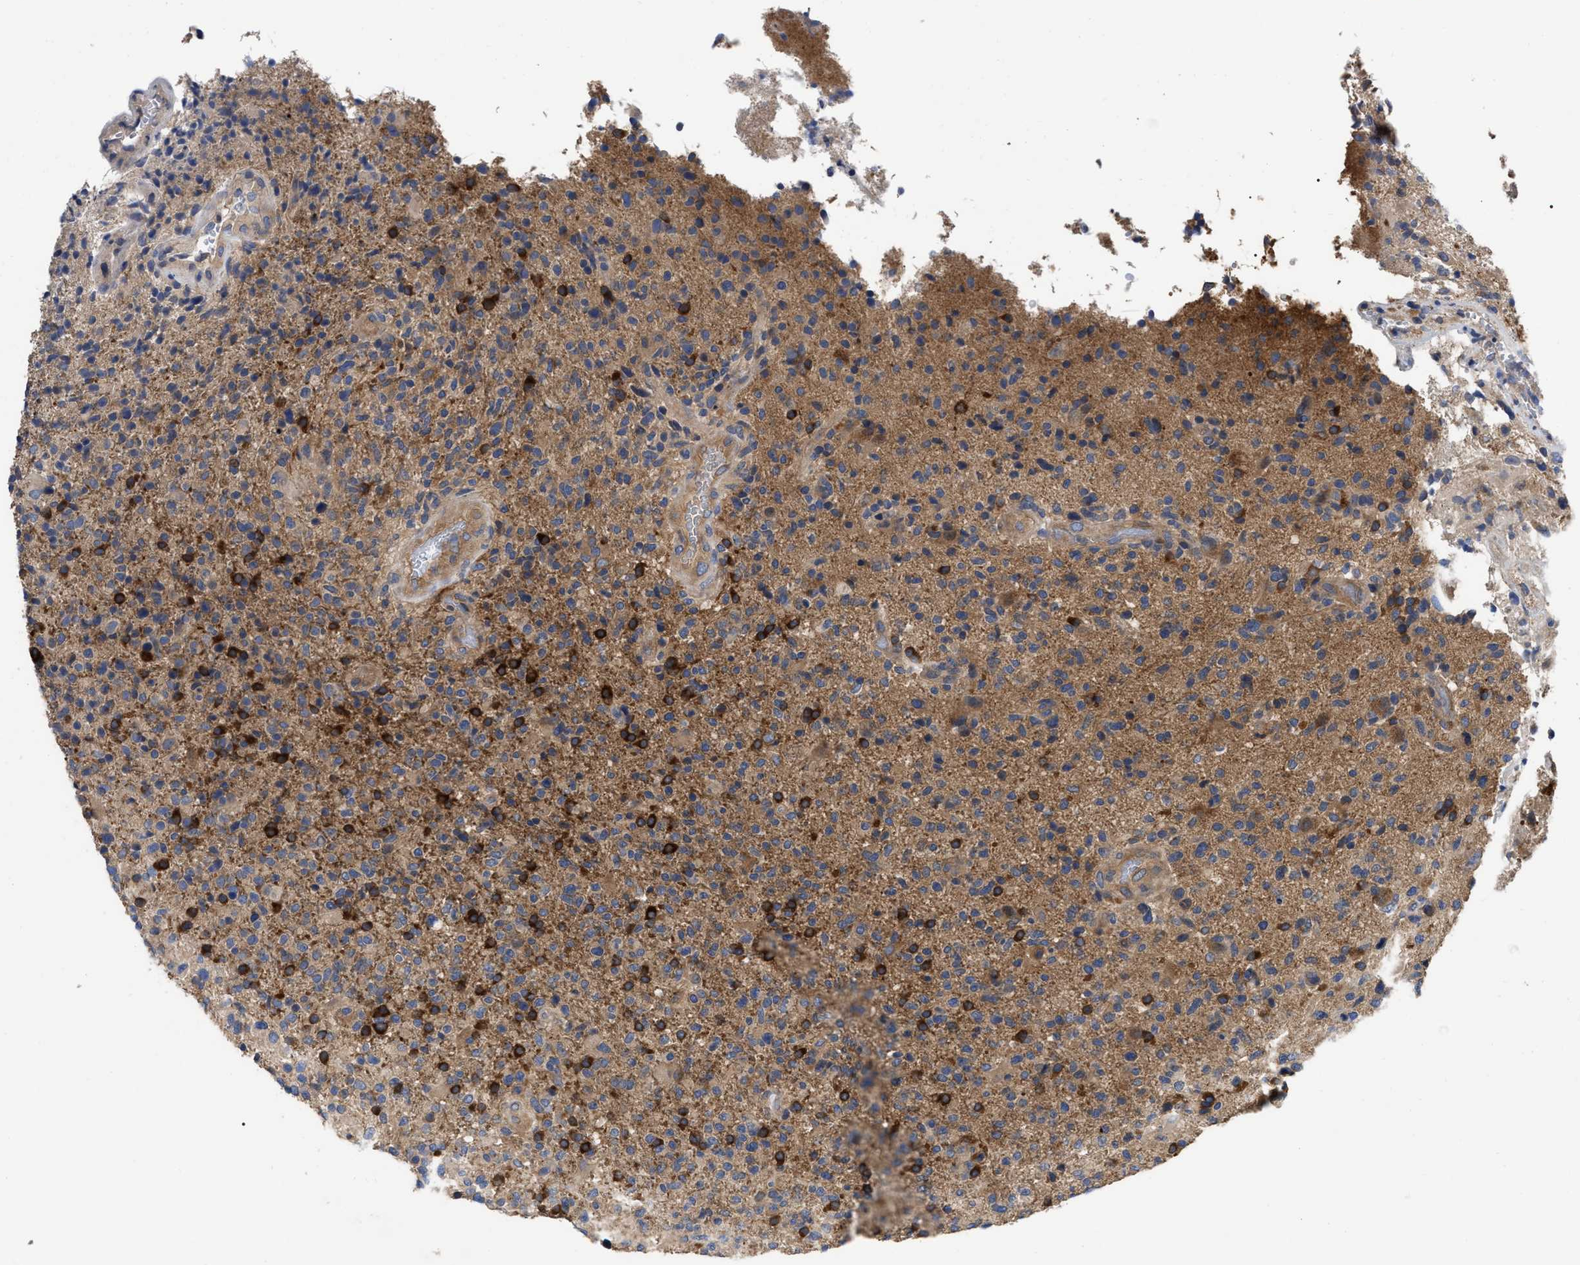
{"staining": {"intensity": "strong", "quantity": "<25%", "location": "cytoplasmic/membranous"}, "tissue": "glioma", "cell_type": "Tumor cells", "image_type": "cancer", "snomed": [{"axis": "morphology", "description": "Glioma, malignant, High grade"}, {"axis": "topography", "description": "Brain"}], "caption": "The immunohistochemical stain highlights strong cytoplasmic/membranous staining in tumor cells of malignant glioma (high-grade) tissue.", "gene": "RAP1GDS1", "patient": {"sex": "male", "age": 72}}